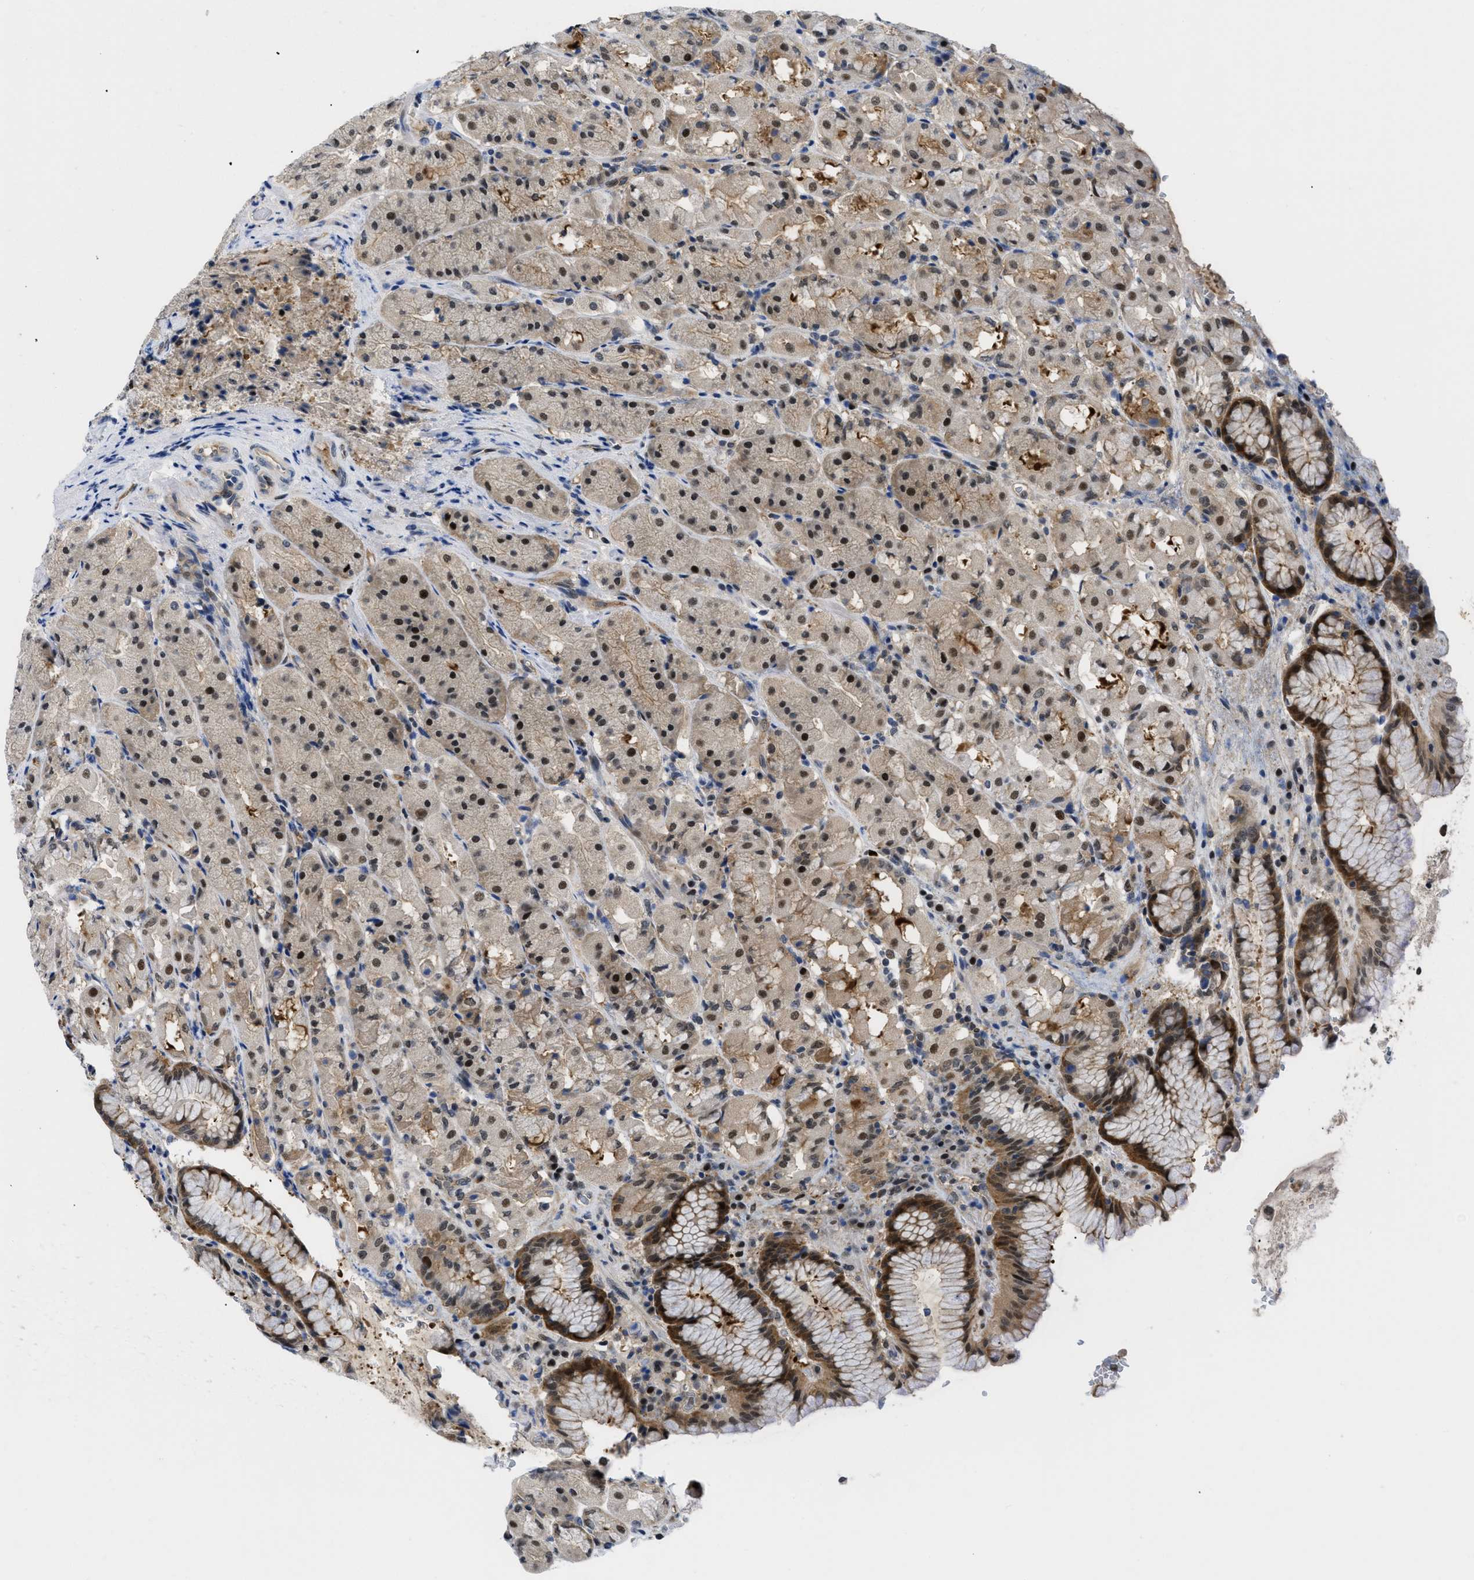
{"staining": {"intensity": "strong", "quantity": ">75%", "location": "cytoplasmic/membranous,nuclear"}, "tissue": "stomach", "cell_type": "Glandular cells", "image_type": "normal", "snomed": [{"axis": "morphology", "description": "Normal tissue, NOS"}, {"axis": "topography", "description": "Stomach"}, {"axis": "topography", "description": "Stomach, lower"}], "caption": "A micrograph of human stomach stained for a protein demonstrates strong cytoplasmic/membranous,nuclear brown staining in glandular cells. (brown staining indicates protein expression, while blue staining denotes nuclei).", "gene": "SLC29A2", "patient": {"sex": "female", "age": 56}}